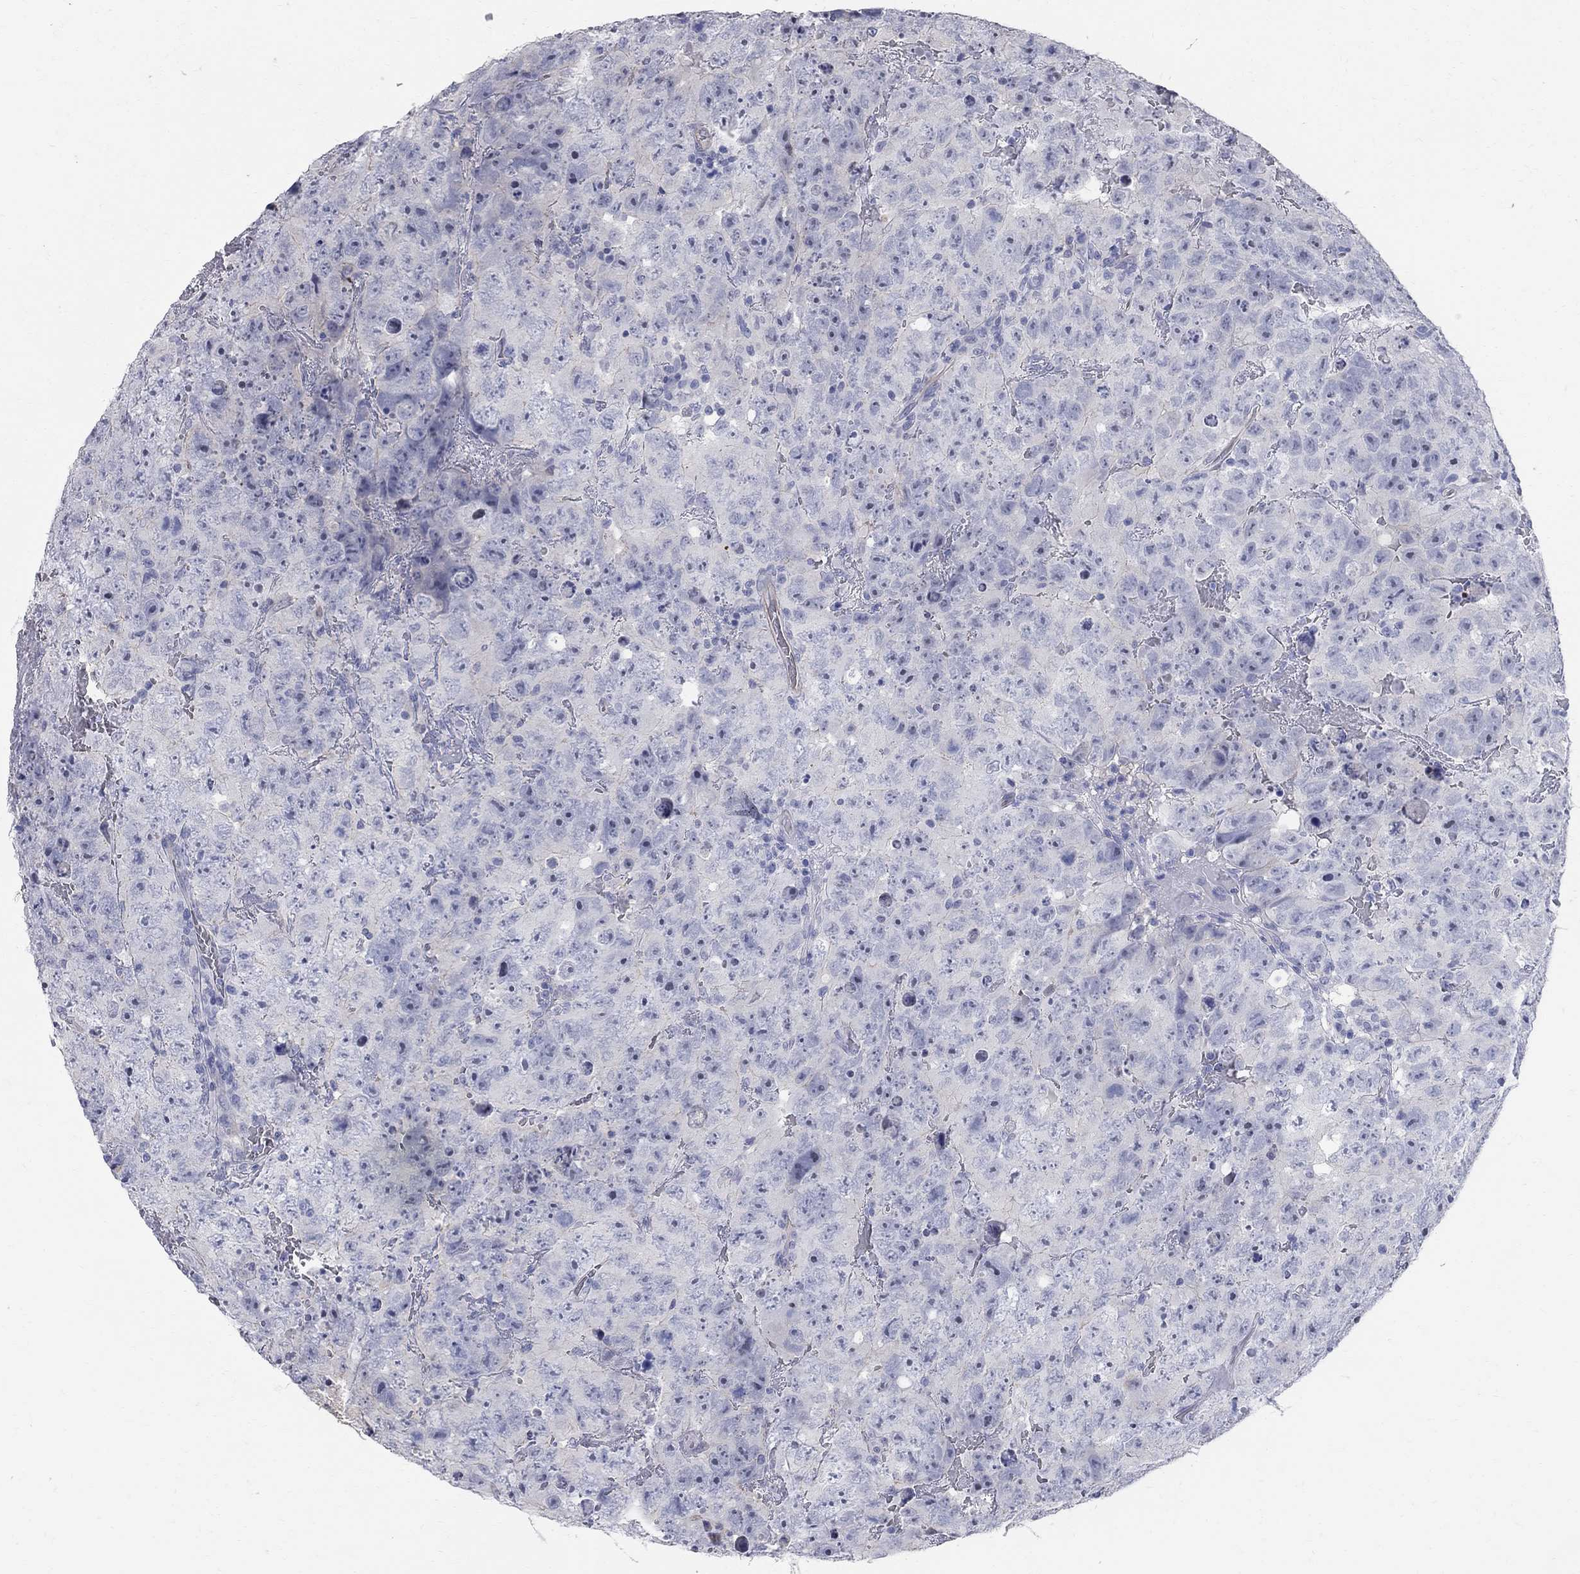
{"staining": {"intensity": "negative", "quantity": "none", "location": "none"}, "tissue": "testis cancer", "cell_type": "Tumor cells", "image_type": "cancer", "snomed": [{"axis": "morphology", "description": "Carcinoma, Embryonal, NOS"}, {"axis": "topography", "description": "Testis"}], "caption": "Testis embryonal carcinoma was stained to show a protein in brown. There is no significant positivity in tumor cells. The staining is performed using DAB (3,3'-diaminobenzidine) brown chromogen with nuclei counter-stained in using hematoxylin.", "gene": "AOX1", "patient": {"sex": "male", "age": 24}}